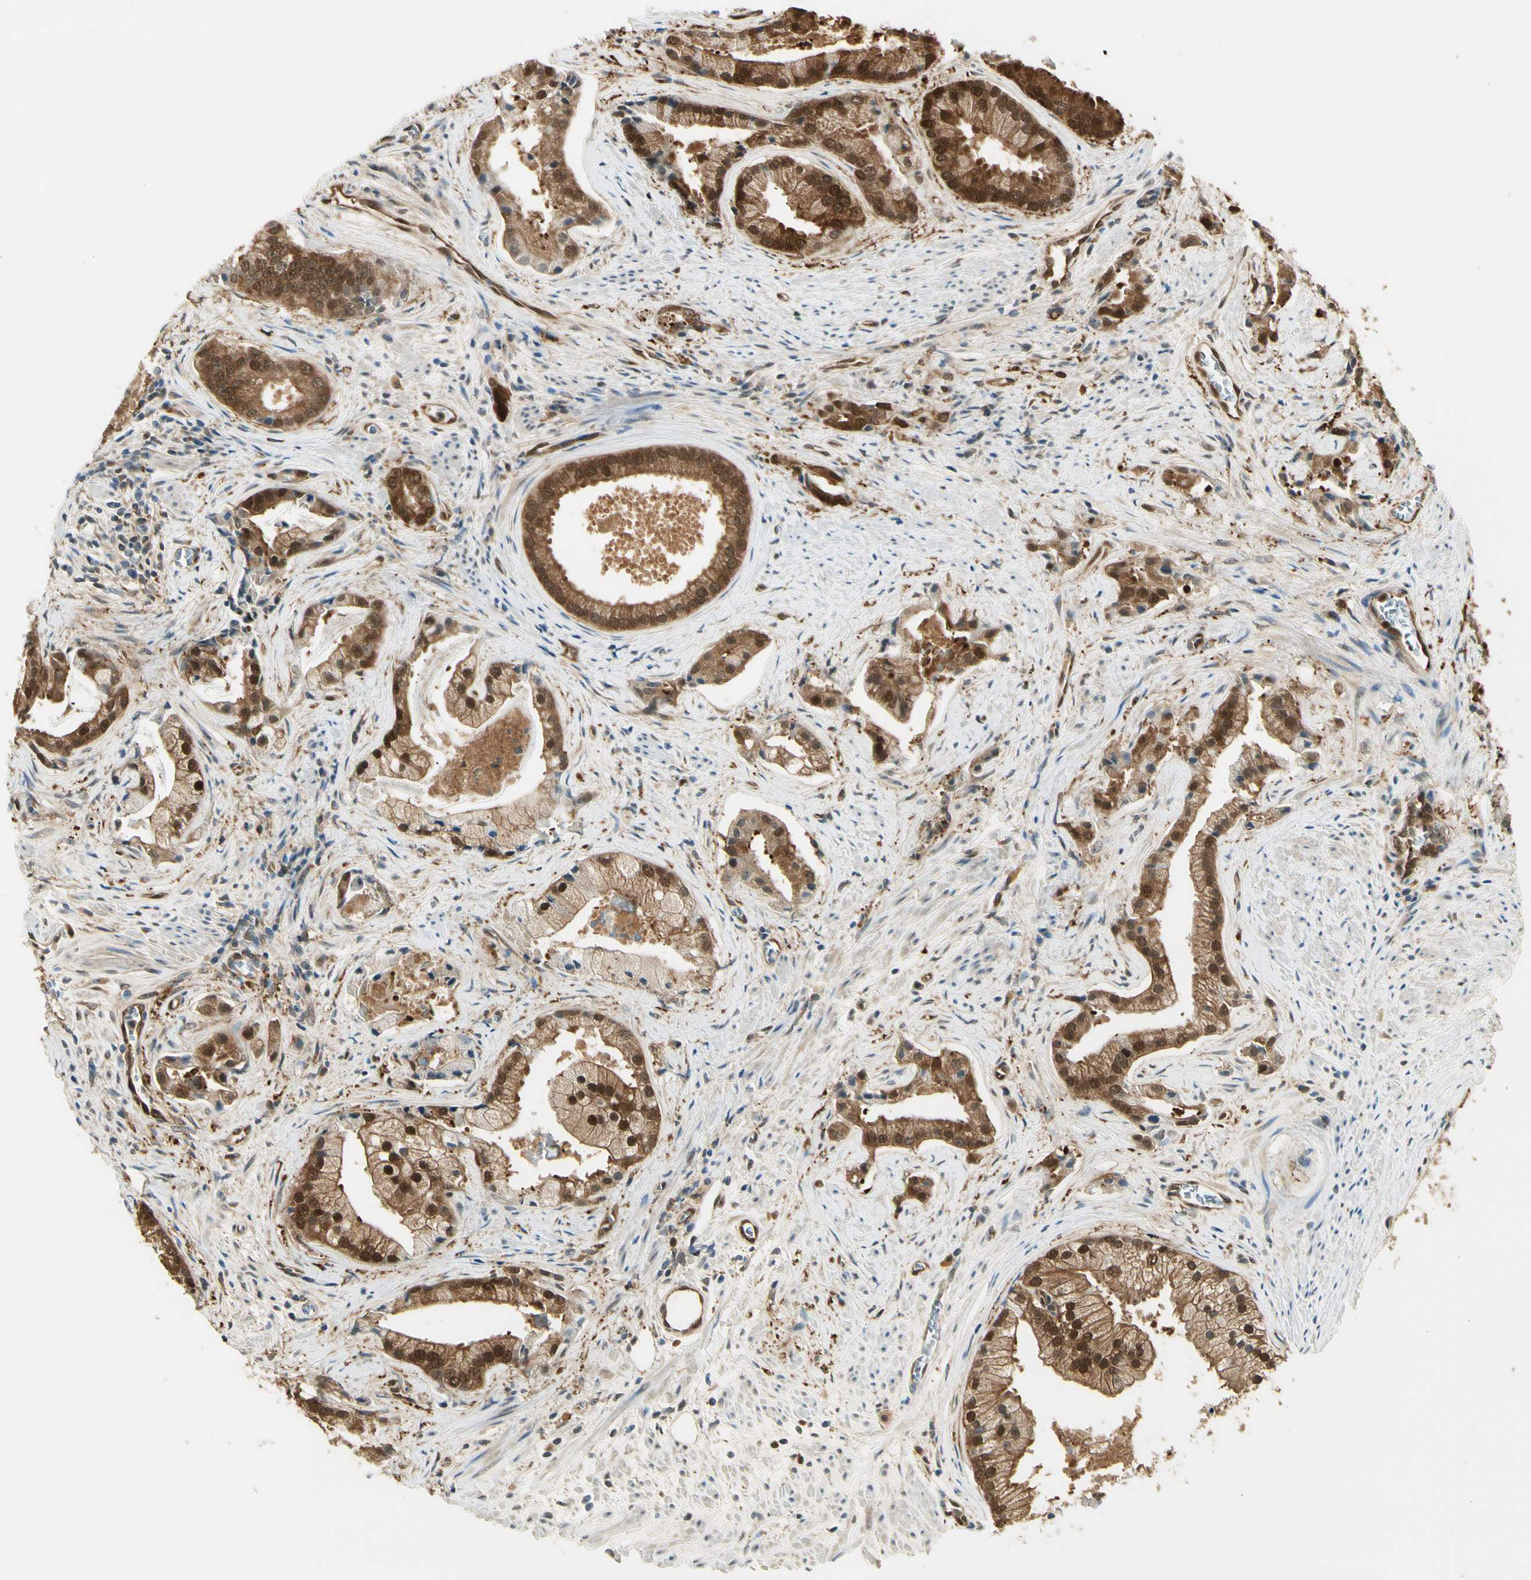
{"staining": {"intensity": "strong", "quantity": ">75%", "location": "cytoplasmic/membranous,nuclear"}, "tissue": "prostate cancer", "cell_type": "Tumor cells", "image_type": "cancer", "snomed": [{"axis": "morphology", "description": "Adenocarcinoma, High grade"}, {"axis": "topography", "description": "Prostate"}], "caption": "Brown immunohistochemical staining in human prostate cancer (high-grade adenocarcinoma) shows strong cytoplasmic/membranous and nuclear positivity in about >75% of tumor cells.", "gene": "SERPINB6", "patient": {"sex": "male", "age": 67}}